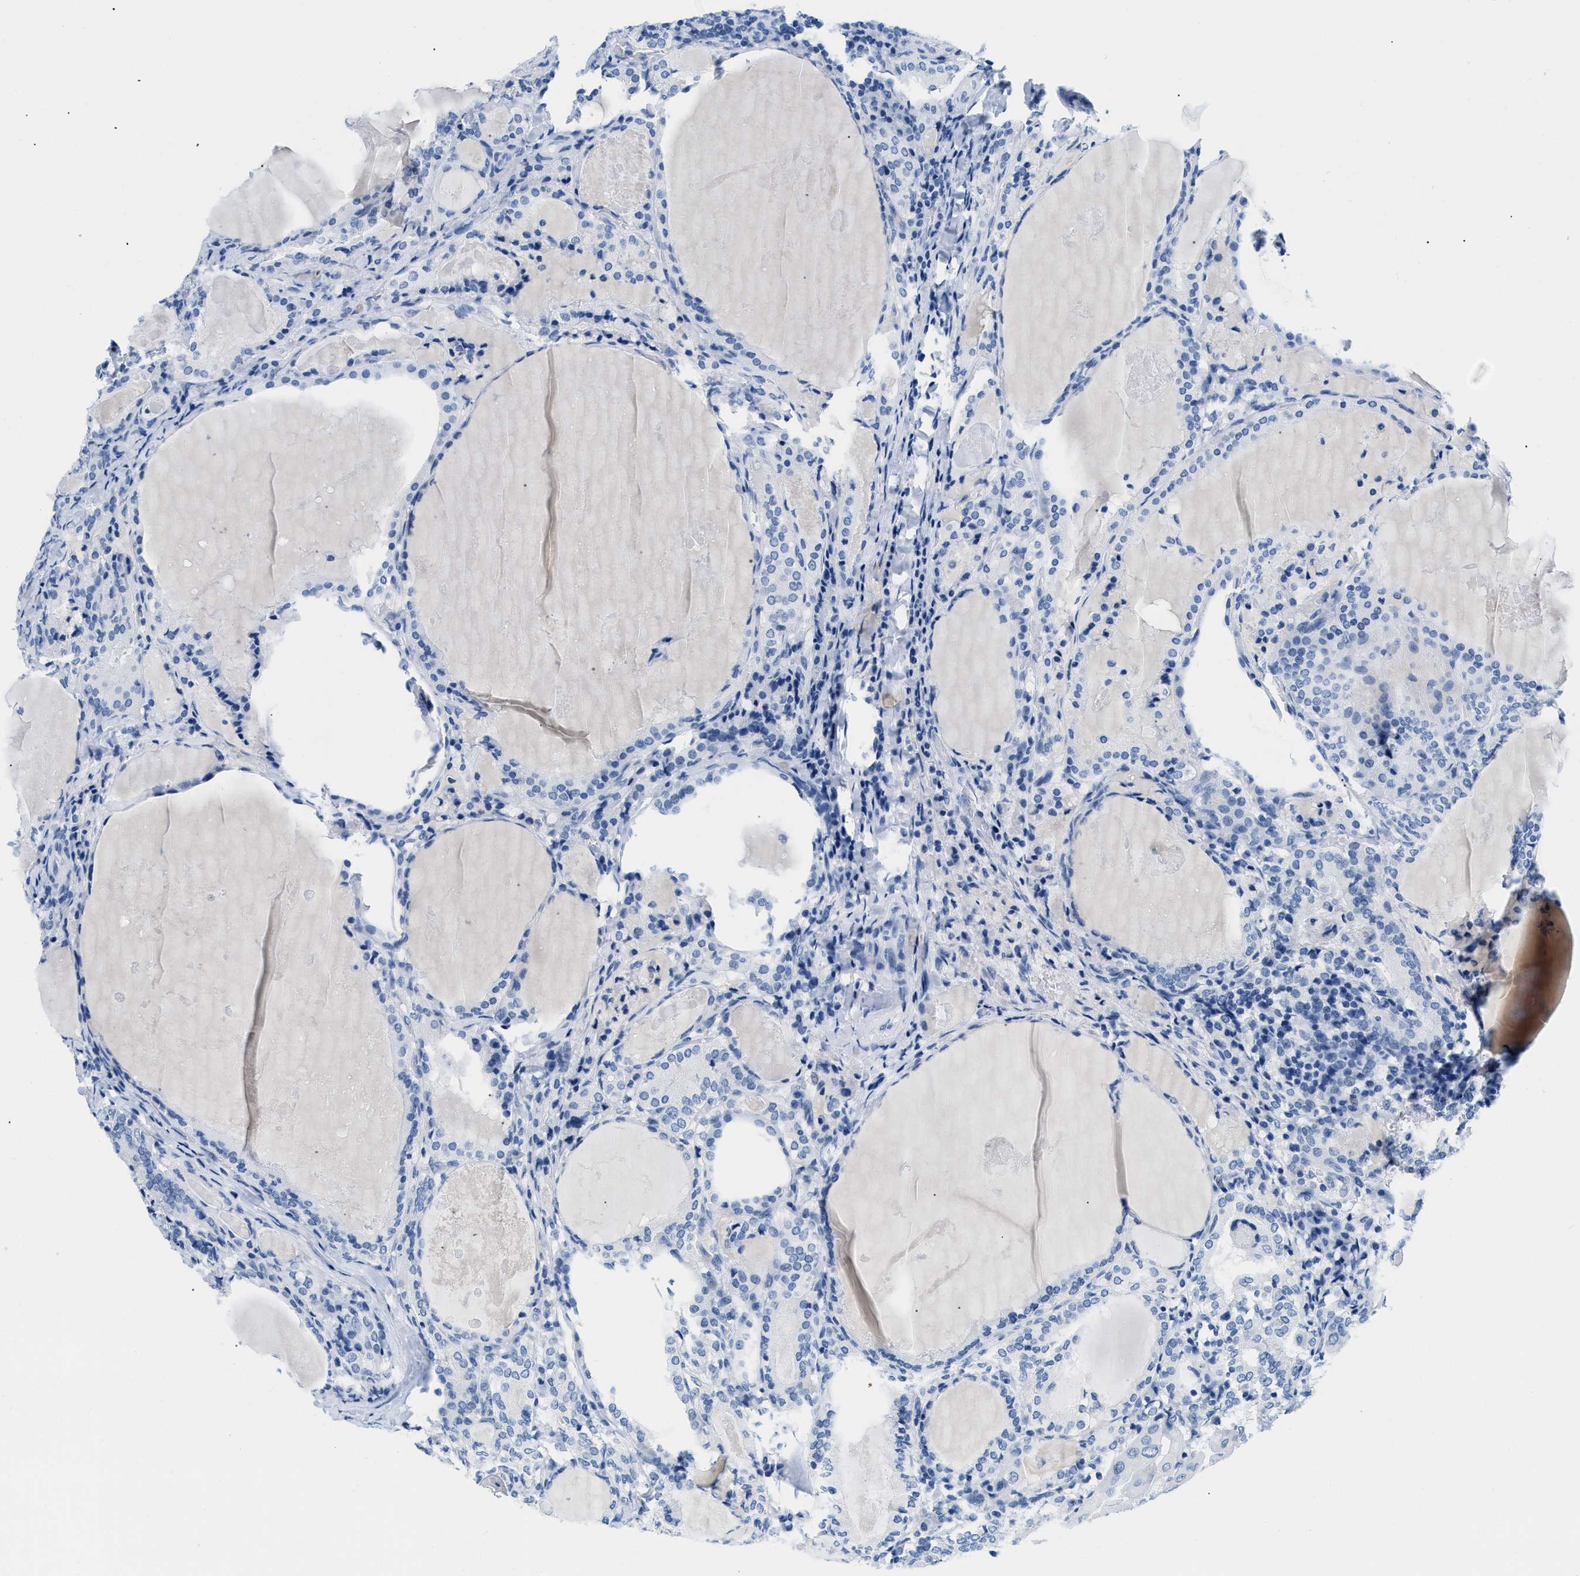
{"staining": {"intensity": "negative", "quantity": "none", "location": "none"}, "tissue": "thyroid cancer", "cell_type": "Tumor cells", "image_type": "cancer", "snomed": [{"axis": "morphology", "description": "Papillary adenocarcinoma, NOS"}, {"axis": "topography", "description": "Thyroid gland"}], "caption": "Thyroid cancer stained for a protein using immunohistochemistry shows no positivity tumor cells.", "gene": "GSN", "patient": {"sex": "female", "age": 42}}